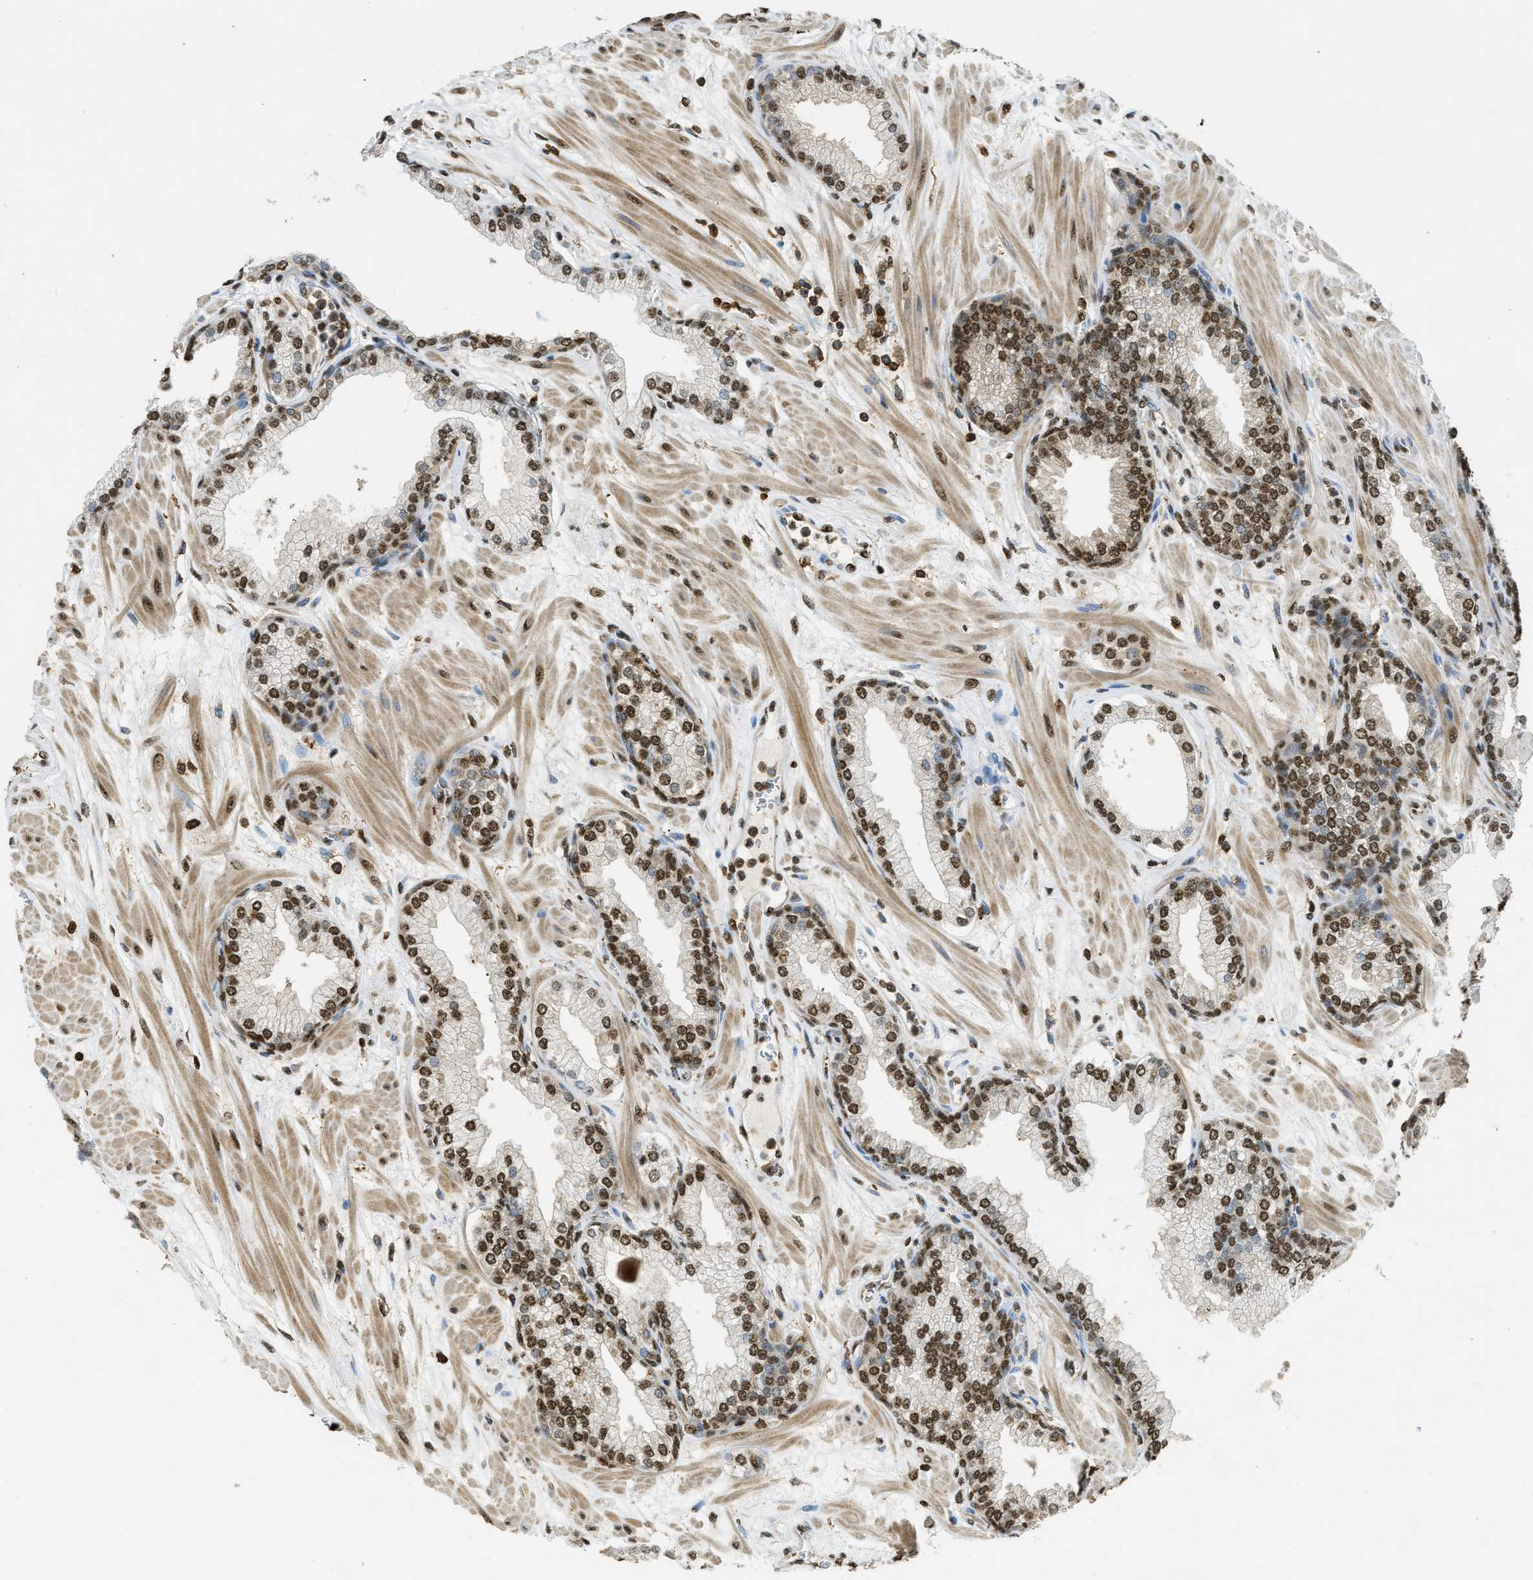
{"staining": {"intensity": "strong", "quantity": "25%-75%", "location": "nuclear"}, "tissue": "prostate", "cell_type": "Glandular cells", "image_type": "normal", "snomed": [{"axis": "morphology", "description": "Normal tissue, NOS"}, {"axis": "morphology", "description": "Urothelial carcinoma, Low grade"}, {"axis": "topography", "description": "Urinary bladder"}, {"axis": "topography", "description": "Prostate"}], "caption": "Immunohistochemistry (IHC) of normal prostate shows high levels of strong nuclear expression in approximately 25%-75% of glandular cells.", "gene": "NR5A2", "patient": {"sex": "male", "age": 60}}